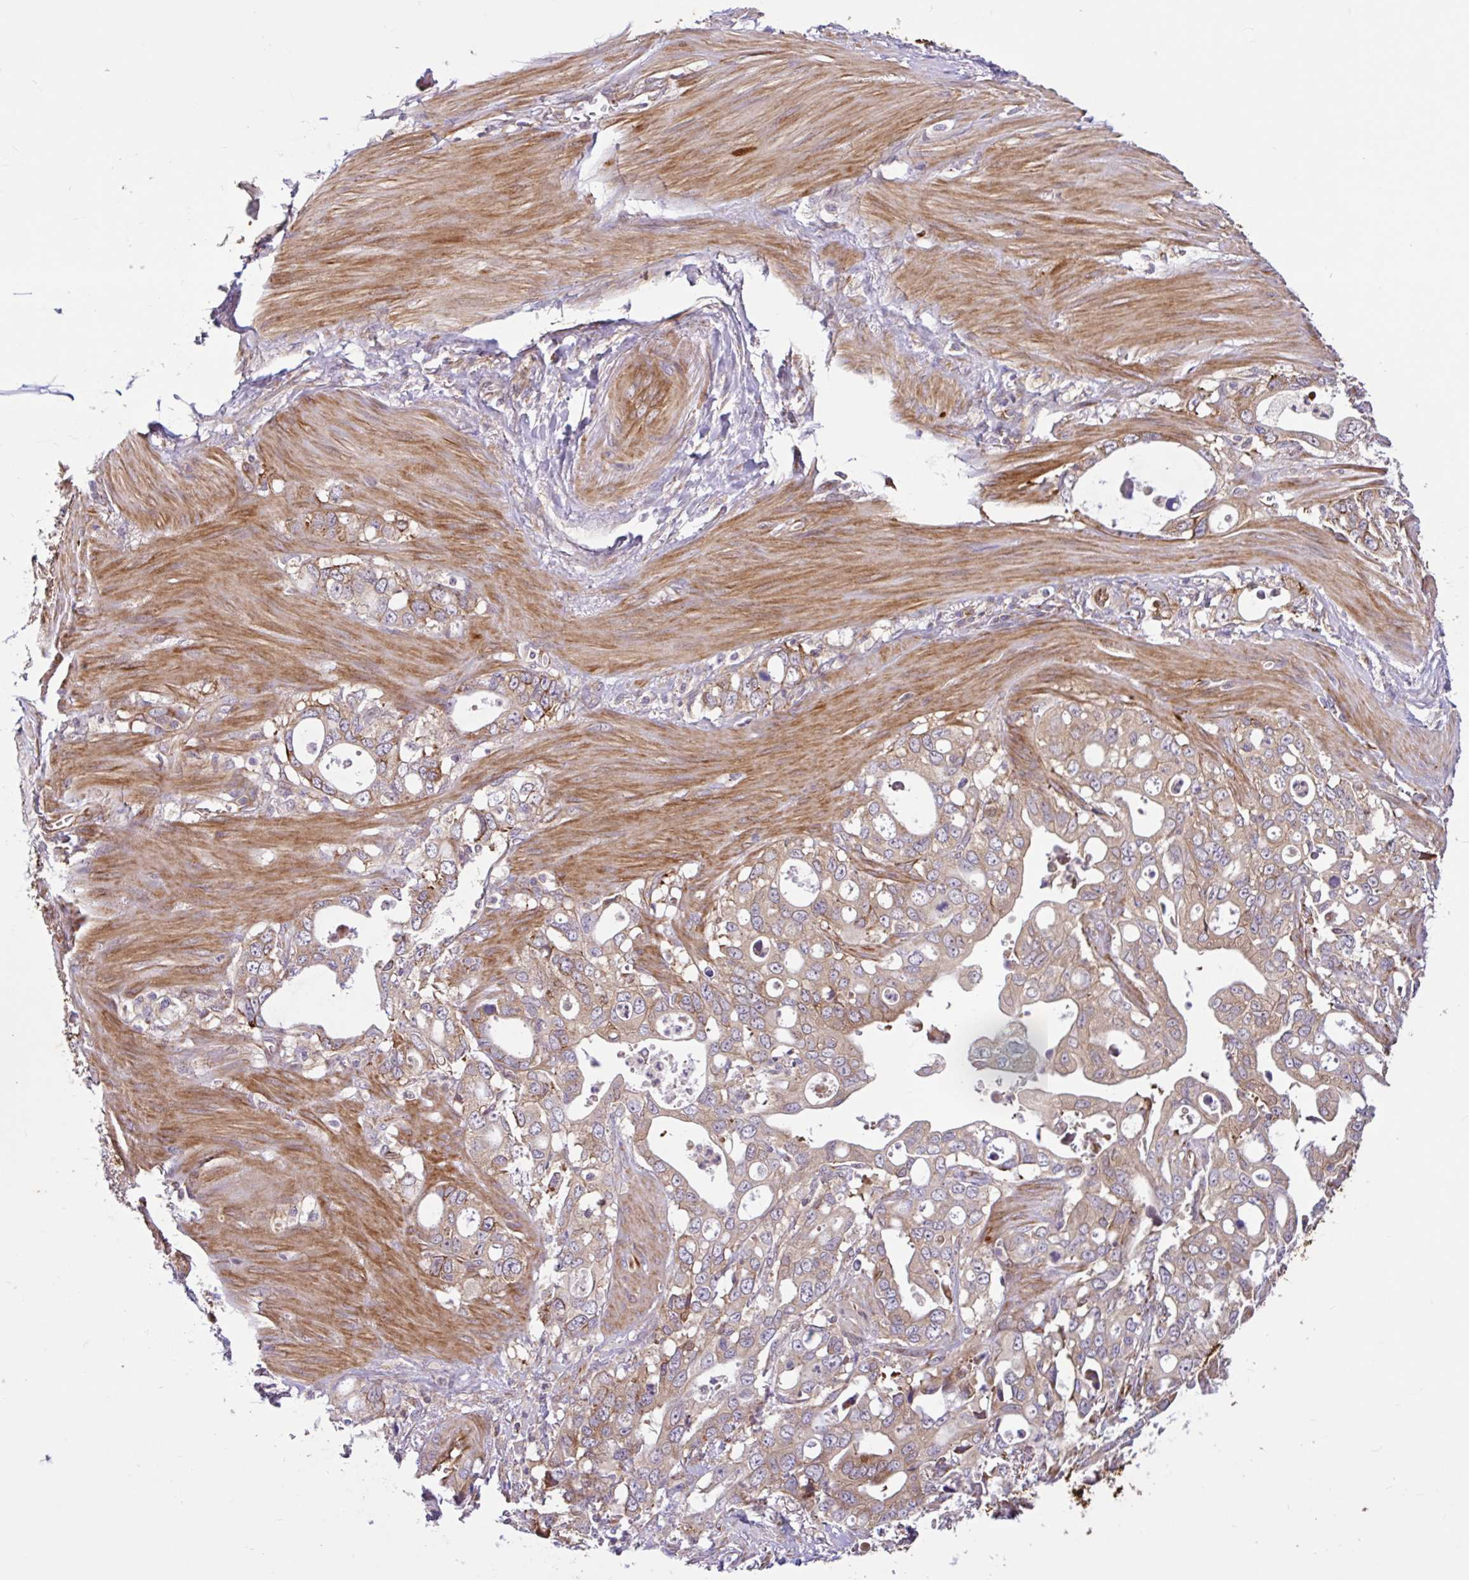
{"staining": {"intensity": "weak", "quantity": ">75%", "location": "cytoplasmic/membranous"}, "tissue": "stomach cancer", "cell_type": "Tumor cells", "image_type": "cancer", "snomed": [{"axis": "morphology", "description": "Adenocarcinoma, NOS"}, {"axis": "topography", "description": "Stomach, upper"}], "caption": "Immunohistochemistry (IHC) (DAB (3,3'-diaminobenzidine)) staining of adenocarcinoma (stomach) shows weak cytoplasmic/membranous protein positivity in approximately >75% of tumor cells.", "gene": "NTPCR", "patient": {"sex": "male", "age": 74}}